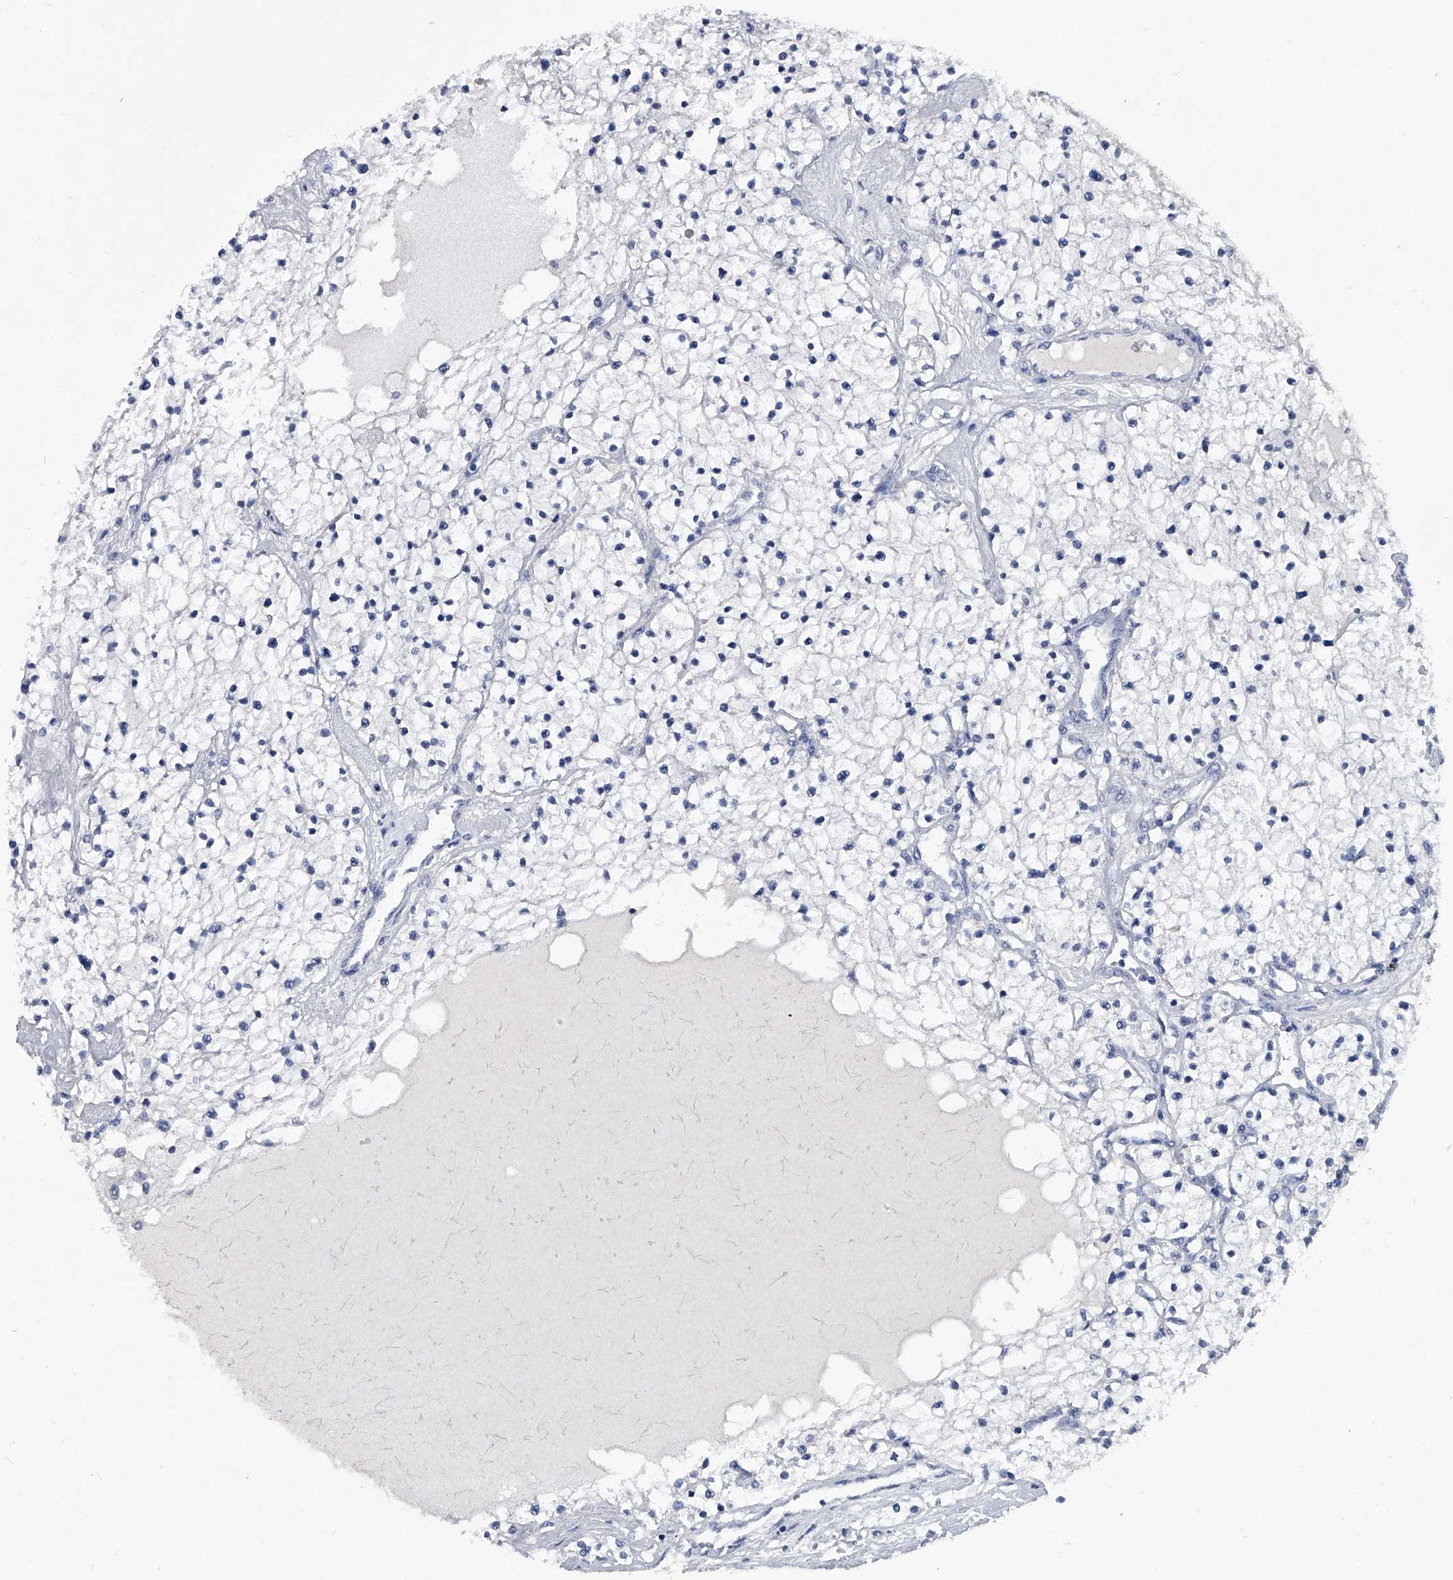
{"staining": {"intensity": "negative", "quantity": "none", "location": "none"}, "tissue": "renal cancer", "cell_type": "Tumor cells", "image_type": "cancer", "snomed": [{"axis": "morphology", "description": "Adenocarcinoma, NOS"}, {"axis": "topography", "description": "Kidney"}], "caption": "DAB (3,3'-diaminobenzidine) immunohistochemical staining of human renal cancer (adenocarcinoma) exhibits no significant positivity in tumor cells. (Immunohistochemistry, brightfield microscopy, high magnification).", "gene": "BCAS1", "patient": {"sex": "male", "age": 68}}